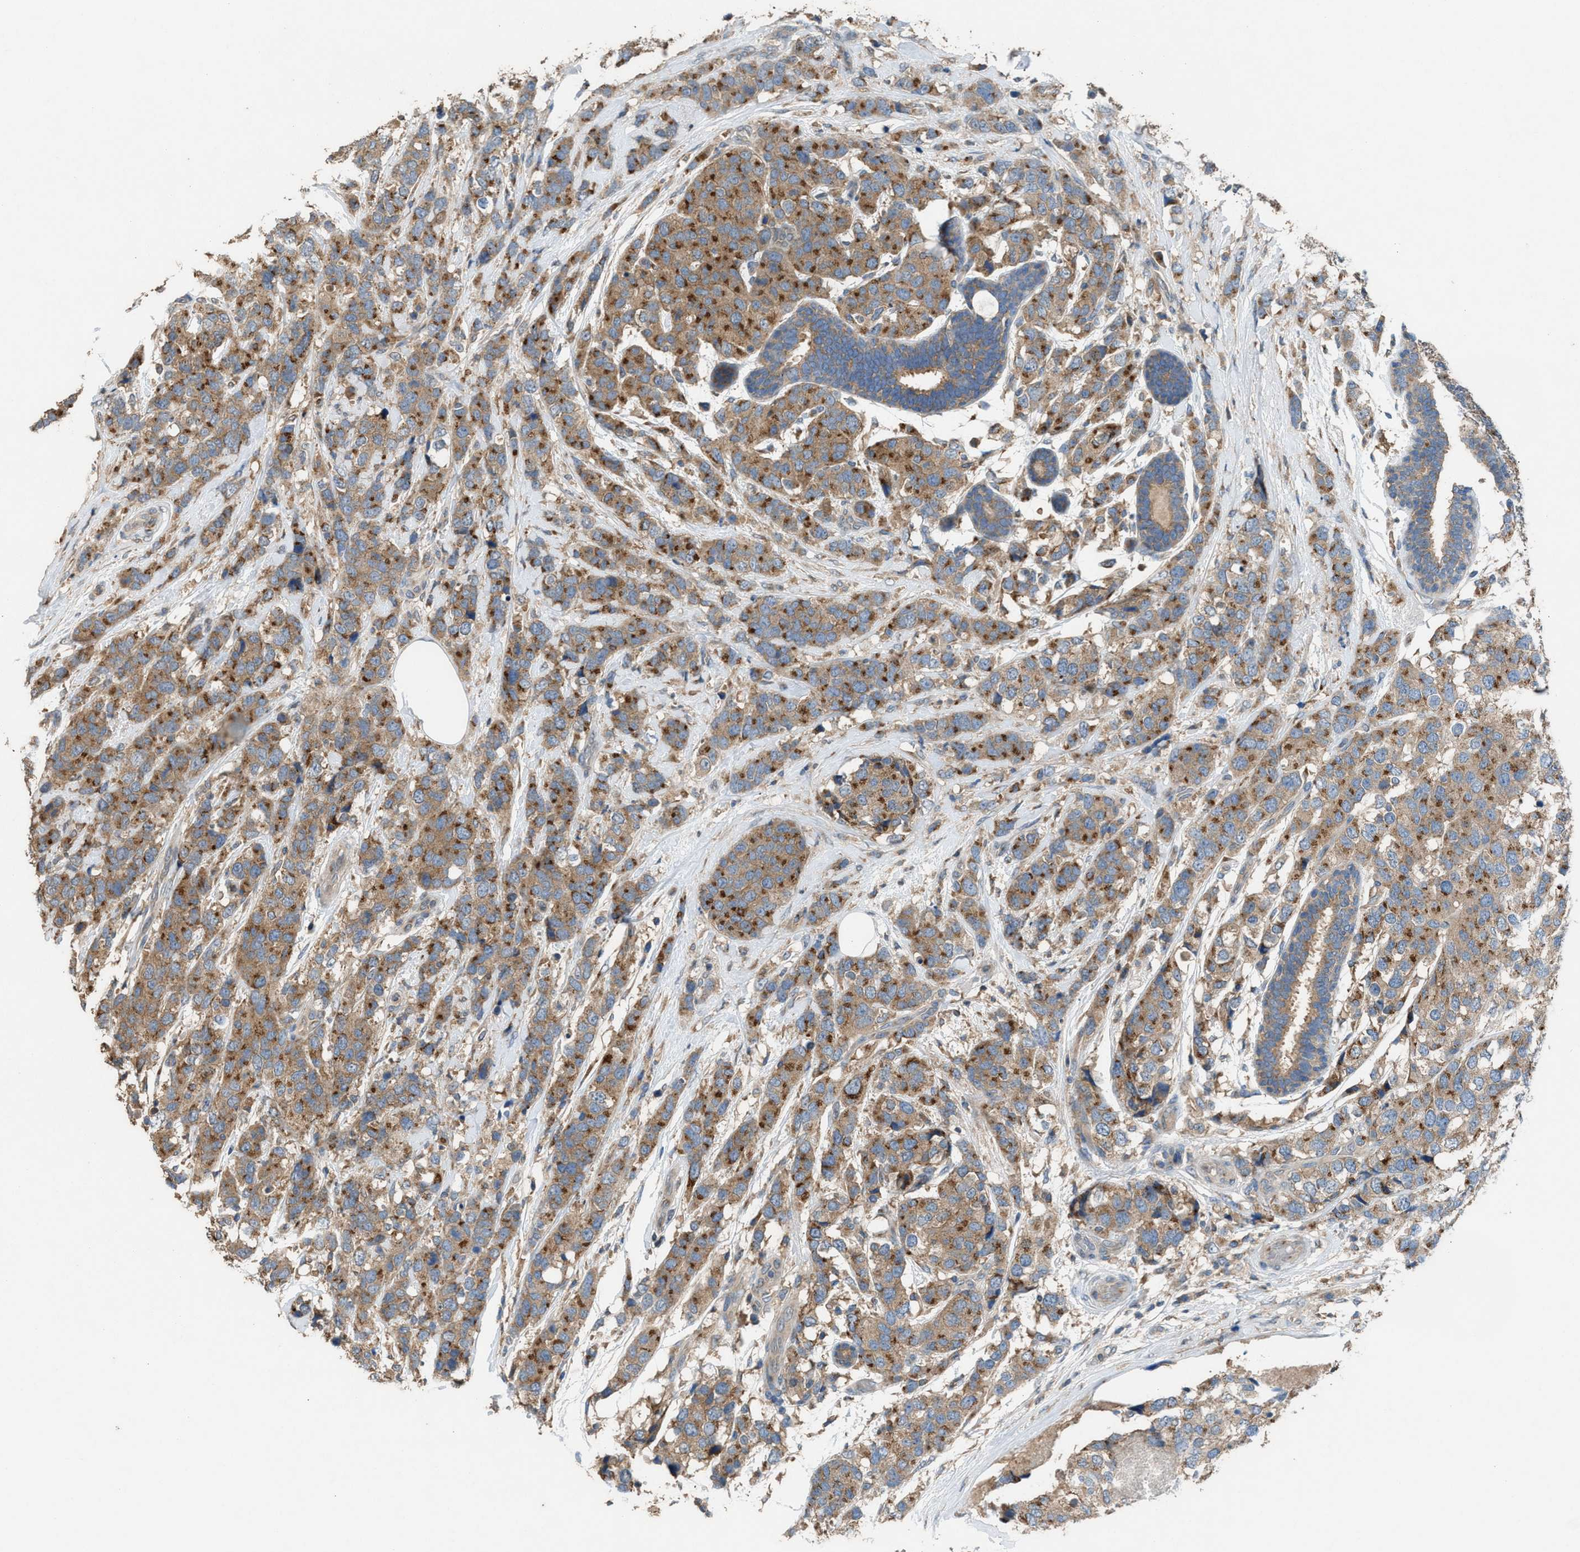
{"staining": {"intensity": "moderate", "quantity": ">75%", "location": "cytoplasmic/membranous"}, "tissue": "breast cancer", "cell_type": "Tumor cells", "image_type": "cancer", "snomed": [{"axis": "morphology", "description": "Lobular carcinoma"}, {"axis": "topography", "description": "Breast"}], "caption": "Immunohistochemistry (IHC) staining of breast cancer (lobular carcinoma), which displays medium levels of moderate cytoplasmic/membranous staining in approximately >75% of tumor cells indicating moderate cytoplasmic/membranous protein staining. The staining was performed using DAB (brown) for protein detection and nuclei were counterstained in hematoxylin (blue).", "gene": "TPK1", "patient": {"sex": "female", "age": 59}}